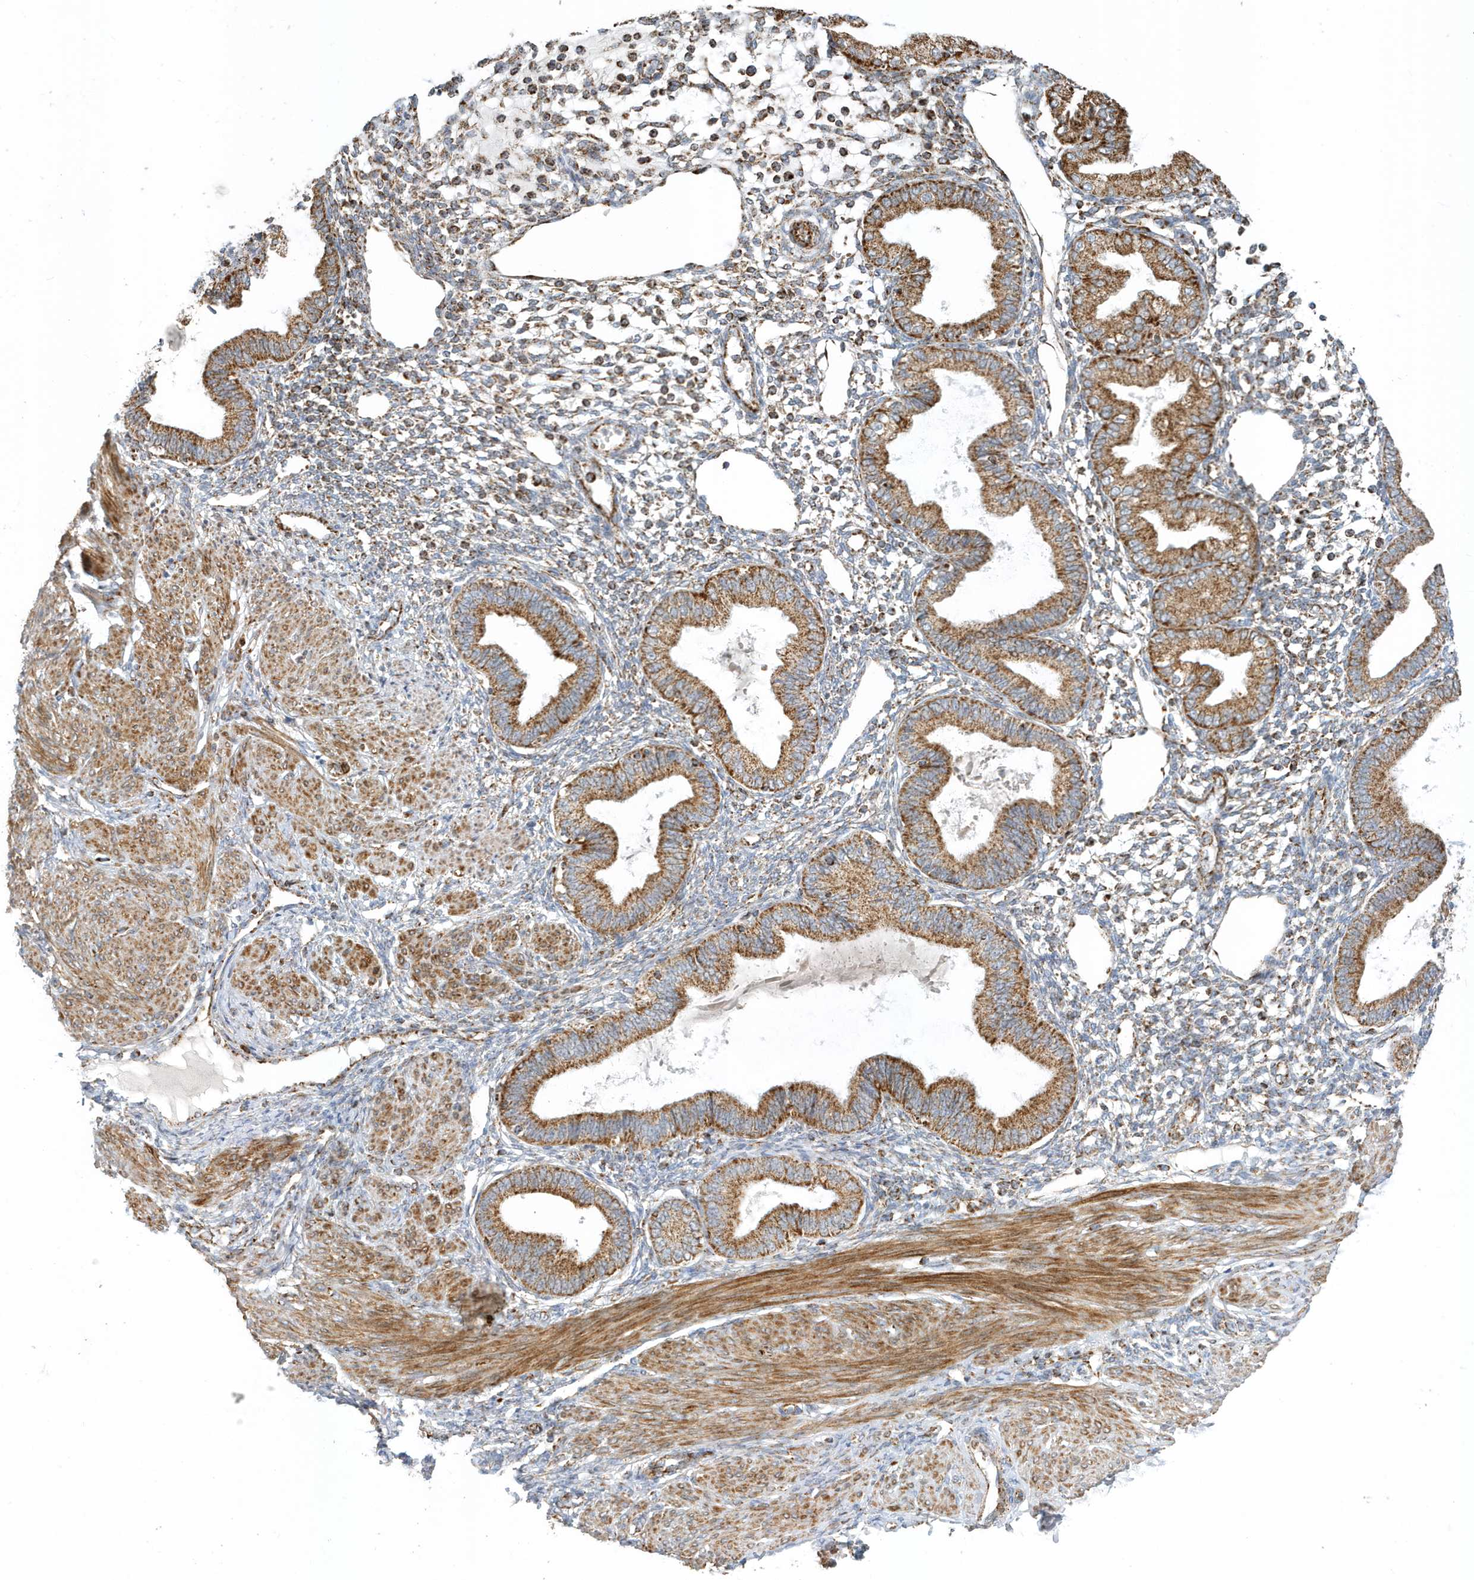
{"staining": {"intensity": "moderate", "quantity": ">75%", "location": "cytoplasmic/membranous"}, "tissue": "endometrium", "cell_type": "Cells in endometrial stroma", "image_type": "normal", "snomed": [{"axis": "morphology", "description": "Normal tissue, NOS"}, {"axis": "topography", "description": "Endometrium"}], "caption": "Protein expression analysis of normal endometrium demonstrates moderate cytoplasmic/membranous staining in about >75% of cells in endometrial stroma. The staining was performed using DAB, with brown indicating positive protein expression. Nuclei are stained blue with hematoxylin.", "gene": "MAN1A1", "patient": {"sex": "female", "age": 53}}